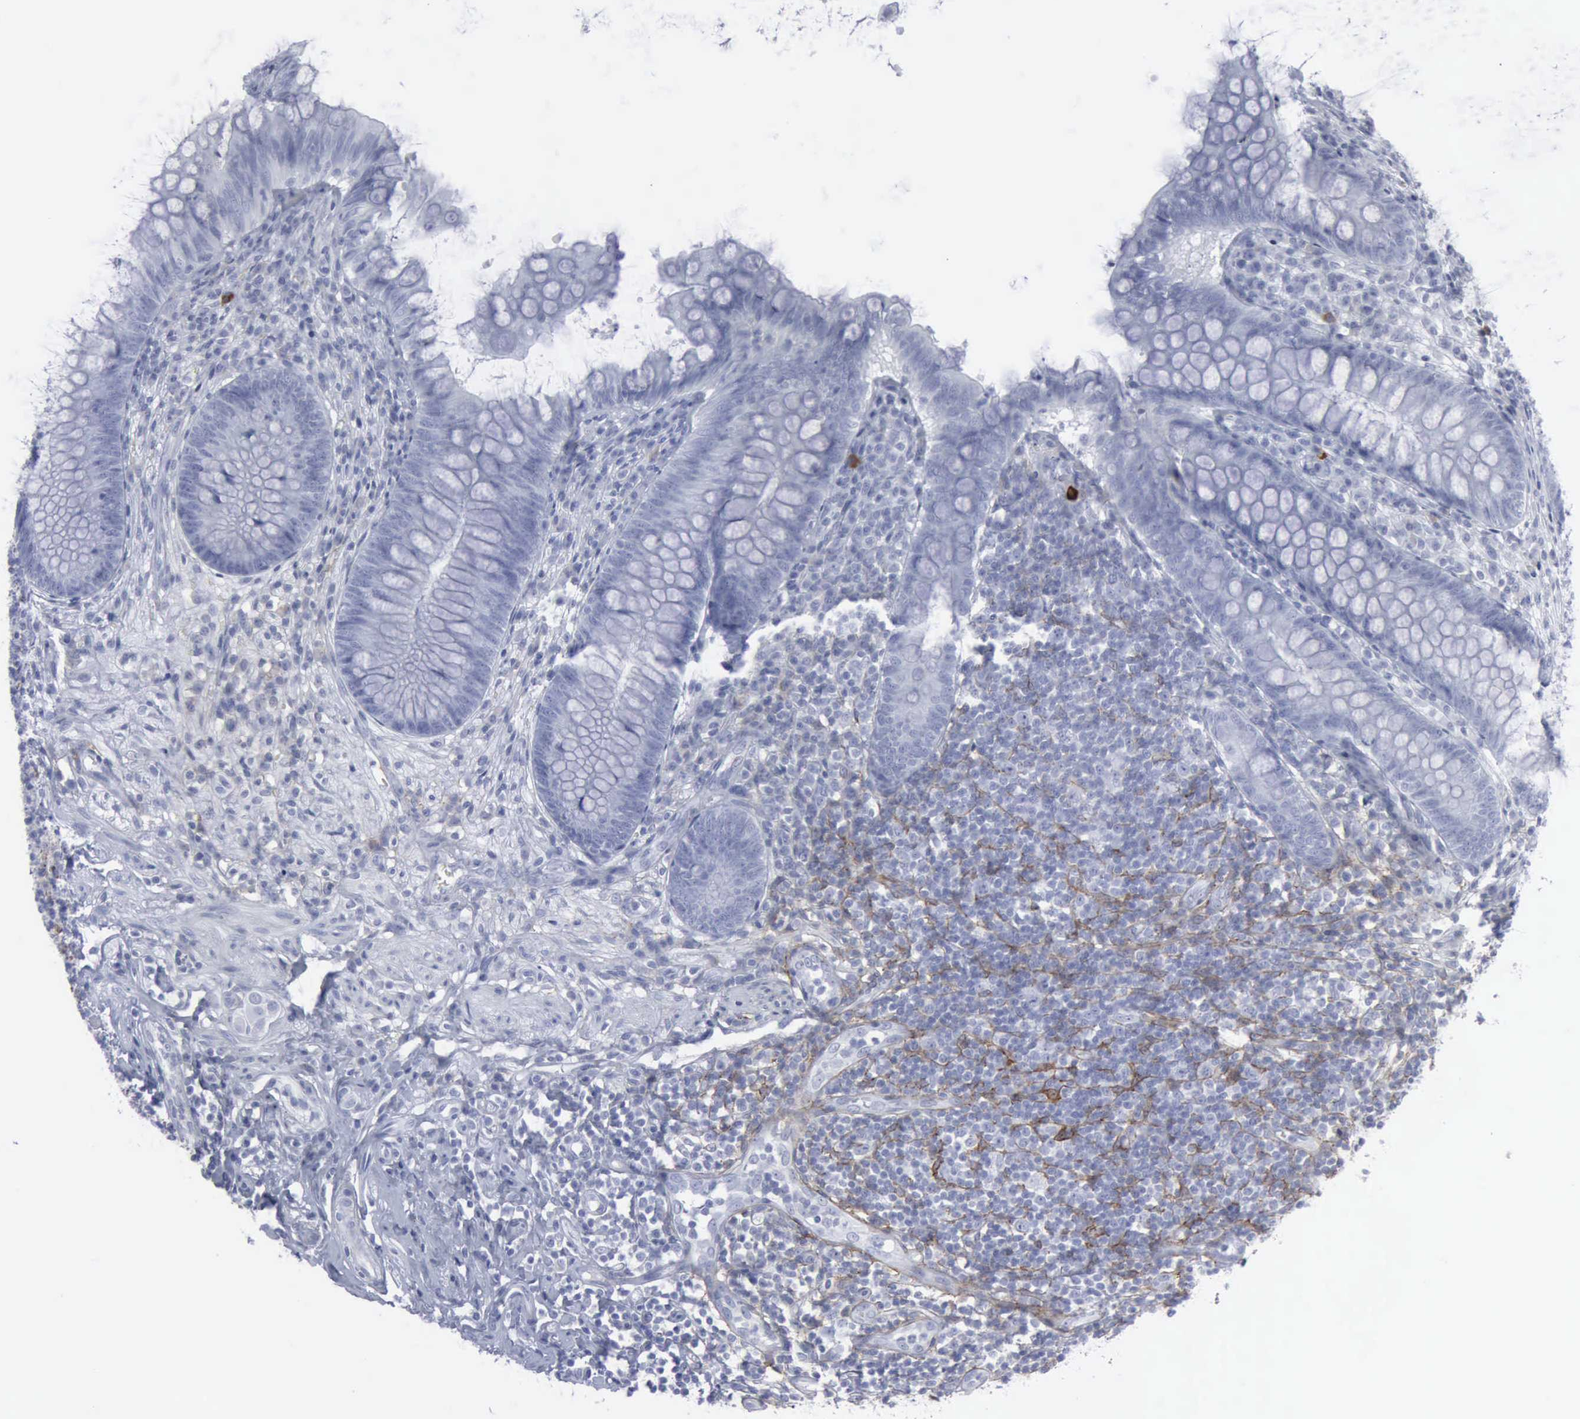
{"staining": {"intensity": "negative", "quantity": "none", "location": "none"}, "tissue": "appendix", "cell_type": "Glandular cells", "image_type": "normal", "snomed": [{"axis": "morphology", "description": "Normal tissue, NOS"}, {"axis": "topography", "description": "Appendix"}], "caption": "High magnification brightfield microscopy of normal appendix stained with DAB (brown) and counterstained with hematoxylin (blue): glandular cells show no significant expression. (Brightfield microscopy of DAB immunohistochemistry at high magnification).", "gene": "VCAM1", "patient": {"sex": "female", "age": 66}}